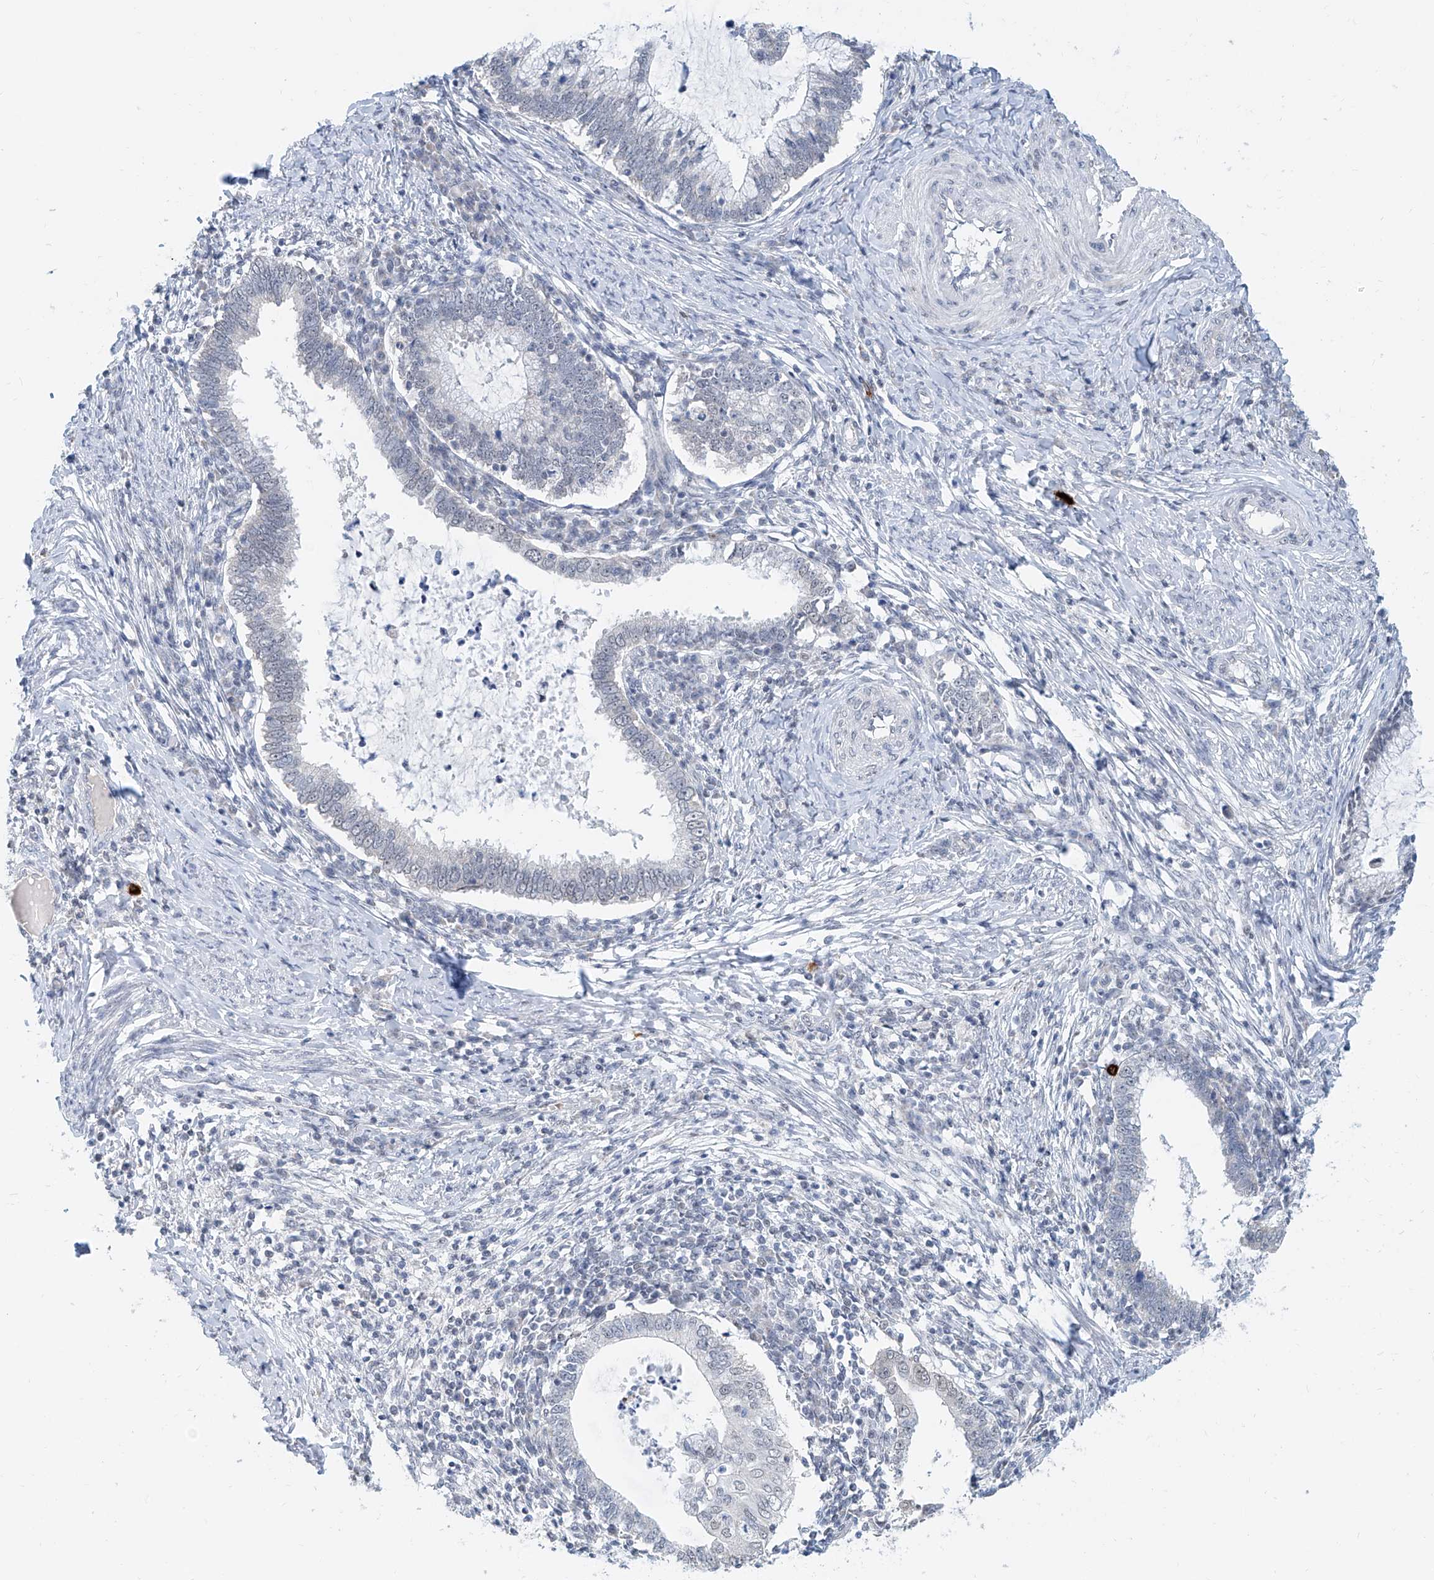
{"staining": {"intensity": "negative", "quantity": "none", "location": "none"}, "tissue": "cervical cancer", "cell_type": "Tumor cells", "image_type": "cancer", "snomed": [{"axis": "morphology", "description": "Adenocarcinoma, NOS"}, {"axis": "topography", "description": "Cervix"}], "caption": "This is an immunohistochemistry (IHC) micrograph of cervical adenocarcinoma. There is no staining in tumor cells.", "gene": "SDE2", "patient": {"sex": "female", "age": 36}}